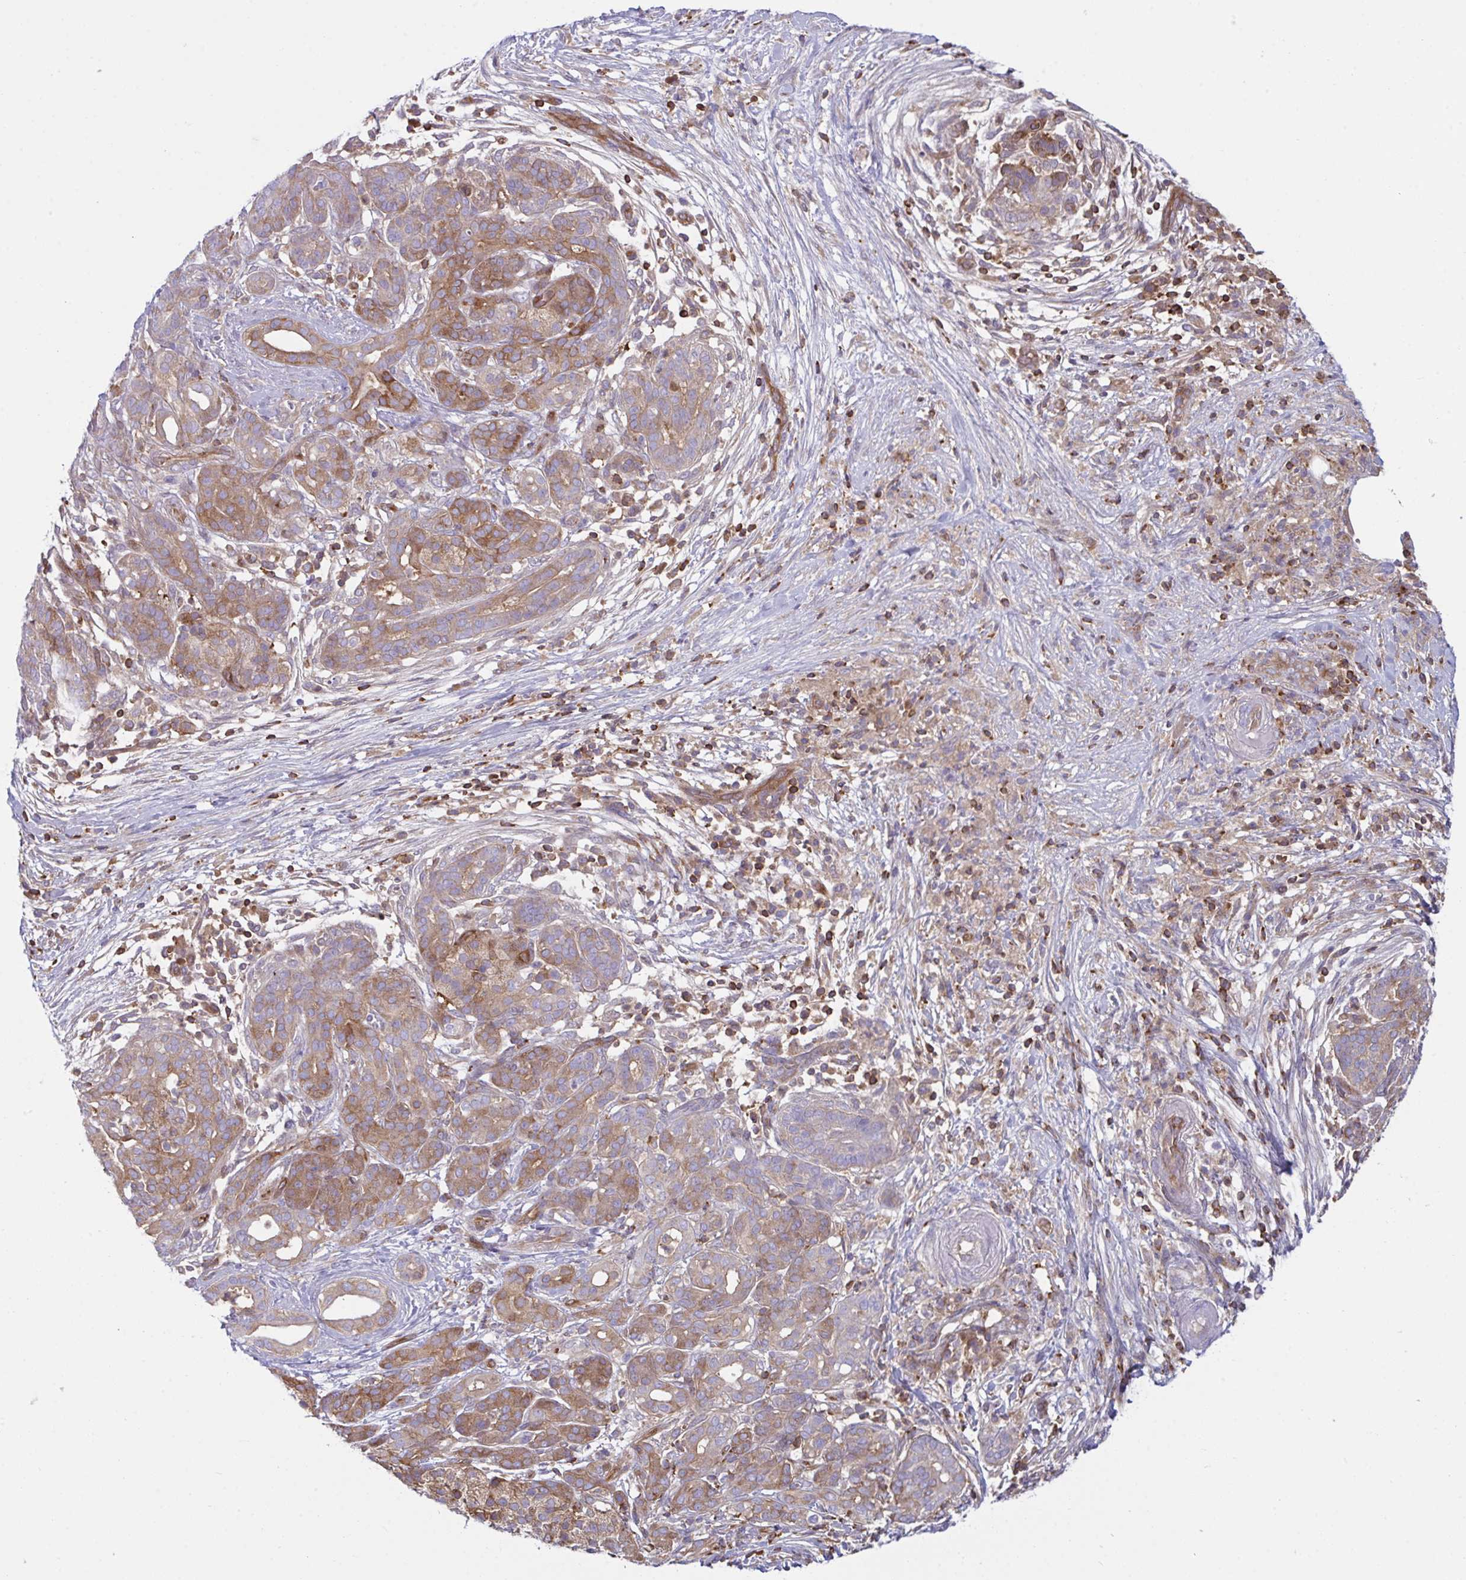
{"staining": {"intensity": "moderate", "quantity": ">75%", "location": "cytoplasmic/membranous"}, "tissue": "pancreatic cancer", "cell_type": "Tumor cells", "image_type": "cancer", "snomed": [{"axis": "morphology", "description": "Adenocarcinoma, NOS"}, {"axis": "topography", "description": "Pancreas"}], "caption": "Human pancreatic cancer (adenocarcinoma) stained for a protein (brown) shows moderate cytoplasmic/membranous positive expression in approximately >75% of tumor cells.", "gene": "TSC22D3", "patient": {"sex": "male", "age": 44}}